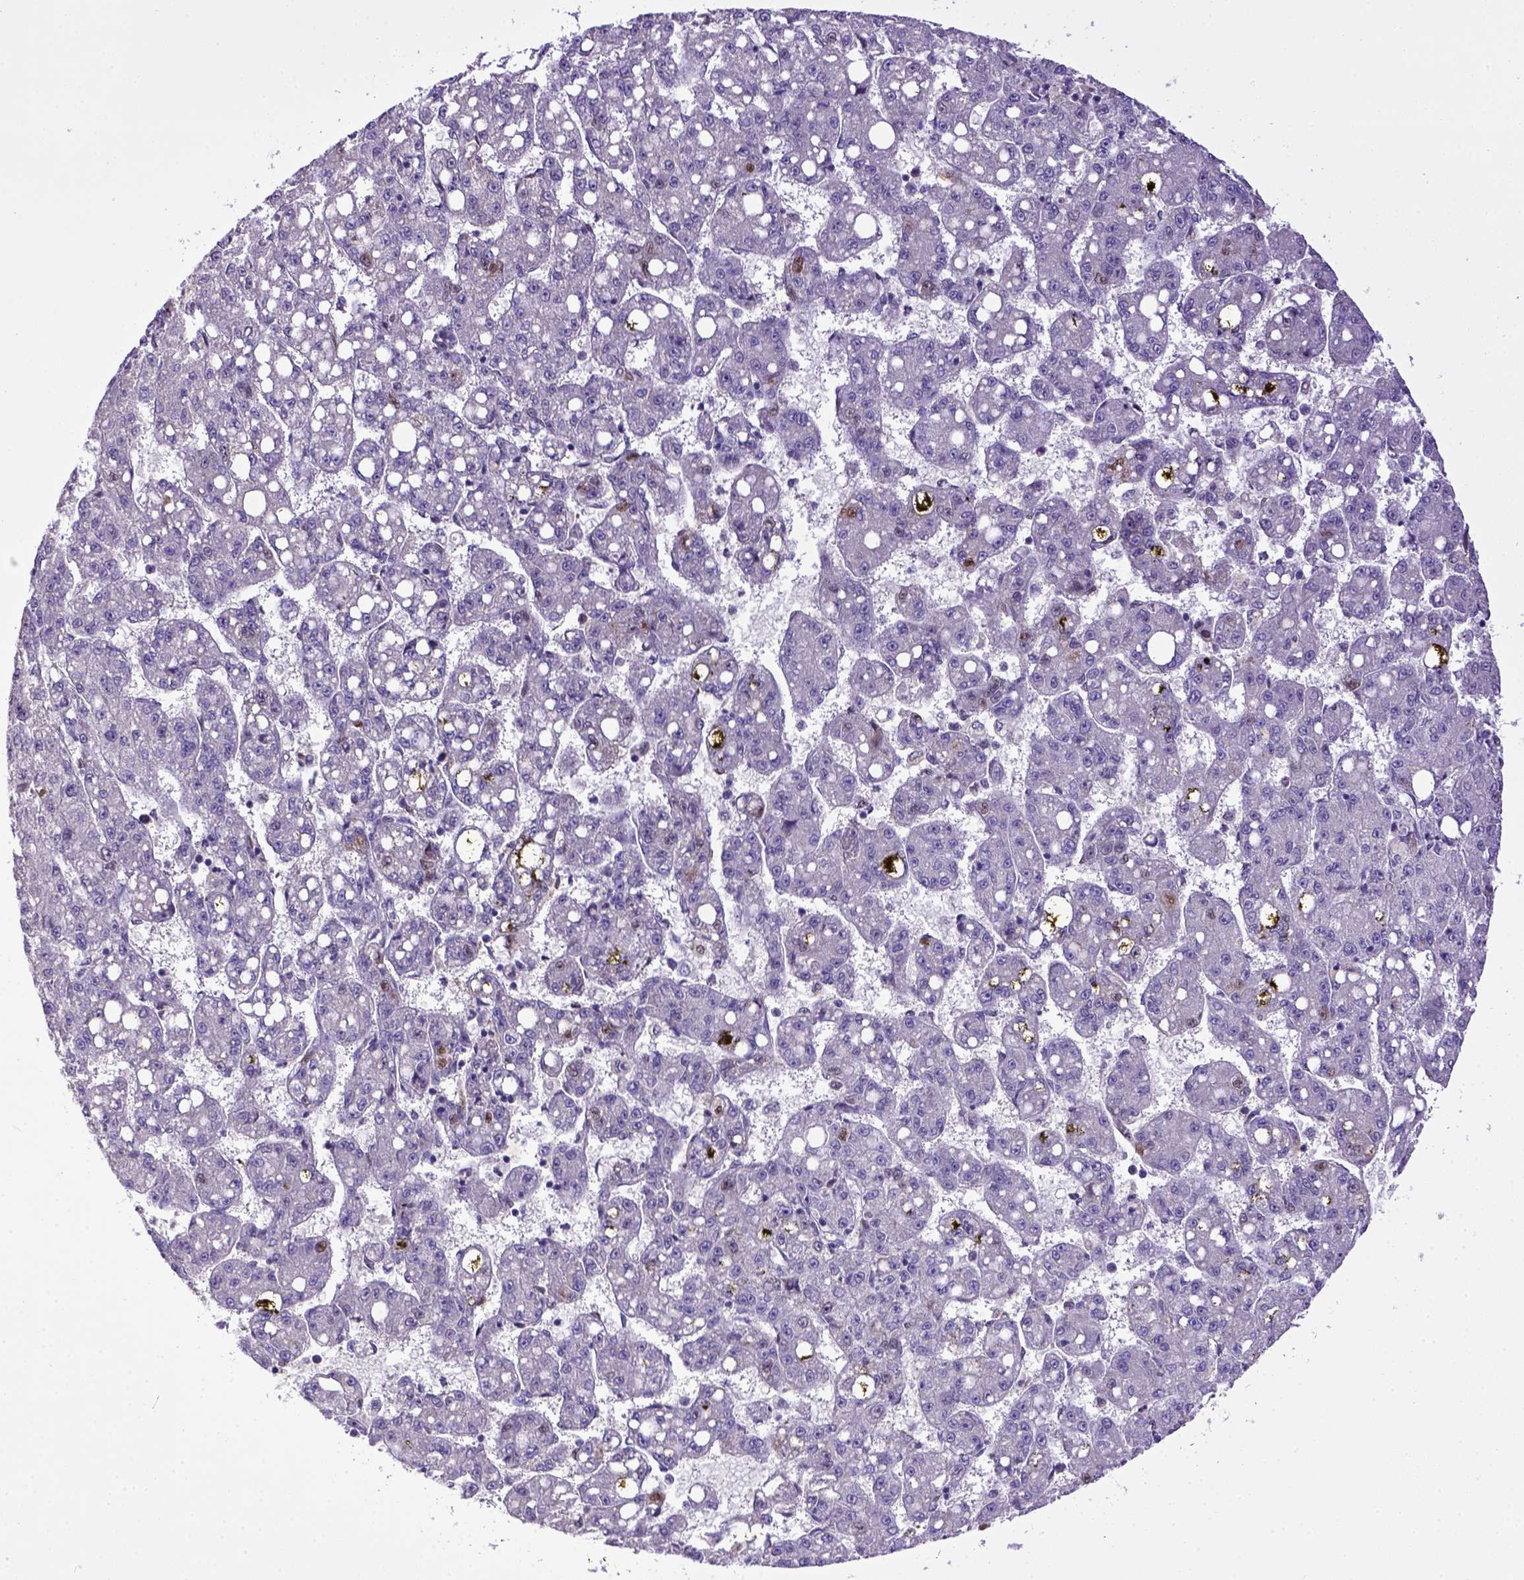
{"staining": {"intensity": "negative", "quantity": "none", "location": "none"}, "tissue": "liver cancer", "cell_type": "Tumor cells", "image_type": "cancer", "snomed": [{"axis": "morphology", "description": "Carcinoma, Hepatocellular, NOS"}, {"axis": "topography", "description": "Liver"}], "caption": "A photomicrograph of hepatocellular carcinoma (liver) stained for a protein exhibits no brown staining in tumor cells.", "gene": "CDKN1A", "patient": {"sex": "female", "age": 65}}